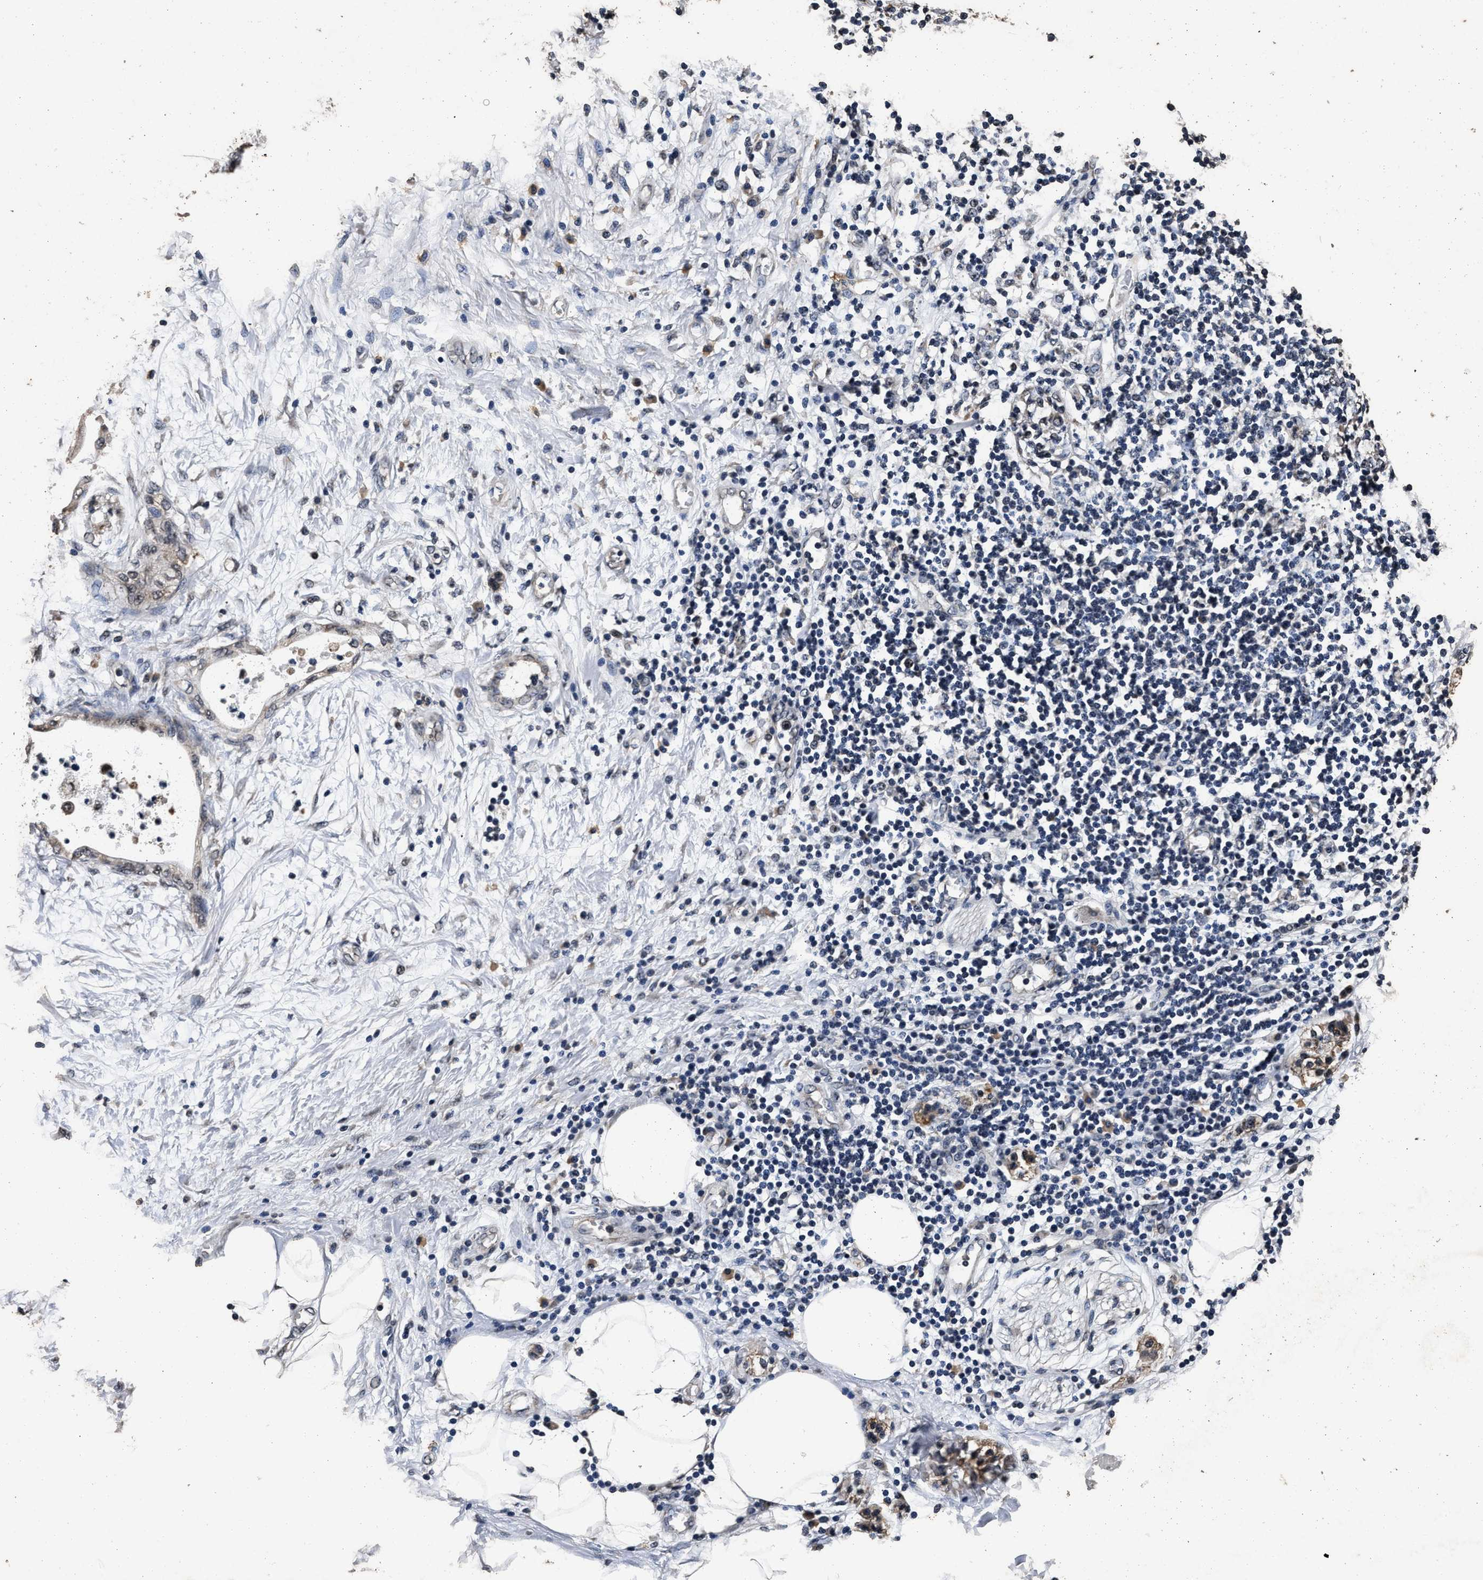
{"staining": {"intensity": "weak", "quantity": "25%-75%", "location": "nuclear"}, "tissue": "adipose tissue", "cell_type": "Adipocytes", "image_type": "normal", "snomed": [{"axis": "morphology", "description": "Normal tissue, NOS"}, {"axis": "morphology", "description": "Adenocarcinoma, NOS"}, {"axis": "topography", "description": "Duodenum"}, {"axis": "topography", "description": "Peripheral nerve tissue"}], "caption": "IHC histopathology image of benign adipose tissue: adipose tissue stained using immunohistochemistry (IHC) demonstrates low levels of weak protein expression localized specifically in the nuclear of adipocytes, appearing as a nuclear brown color.", "gene": "CSTF1", "patient": {"sex": "female", "age": 60}}